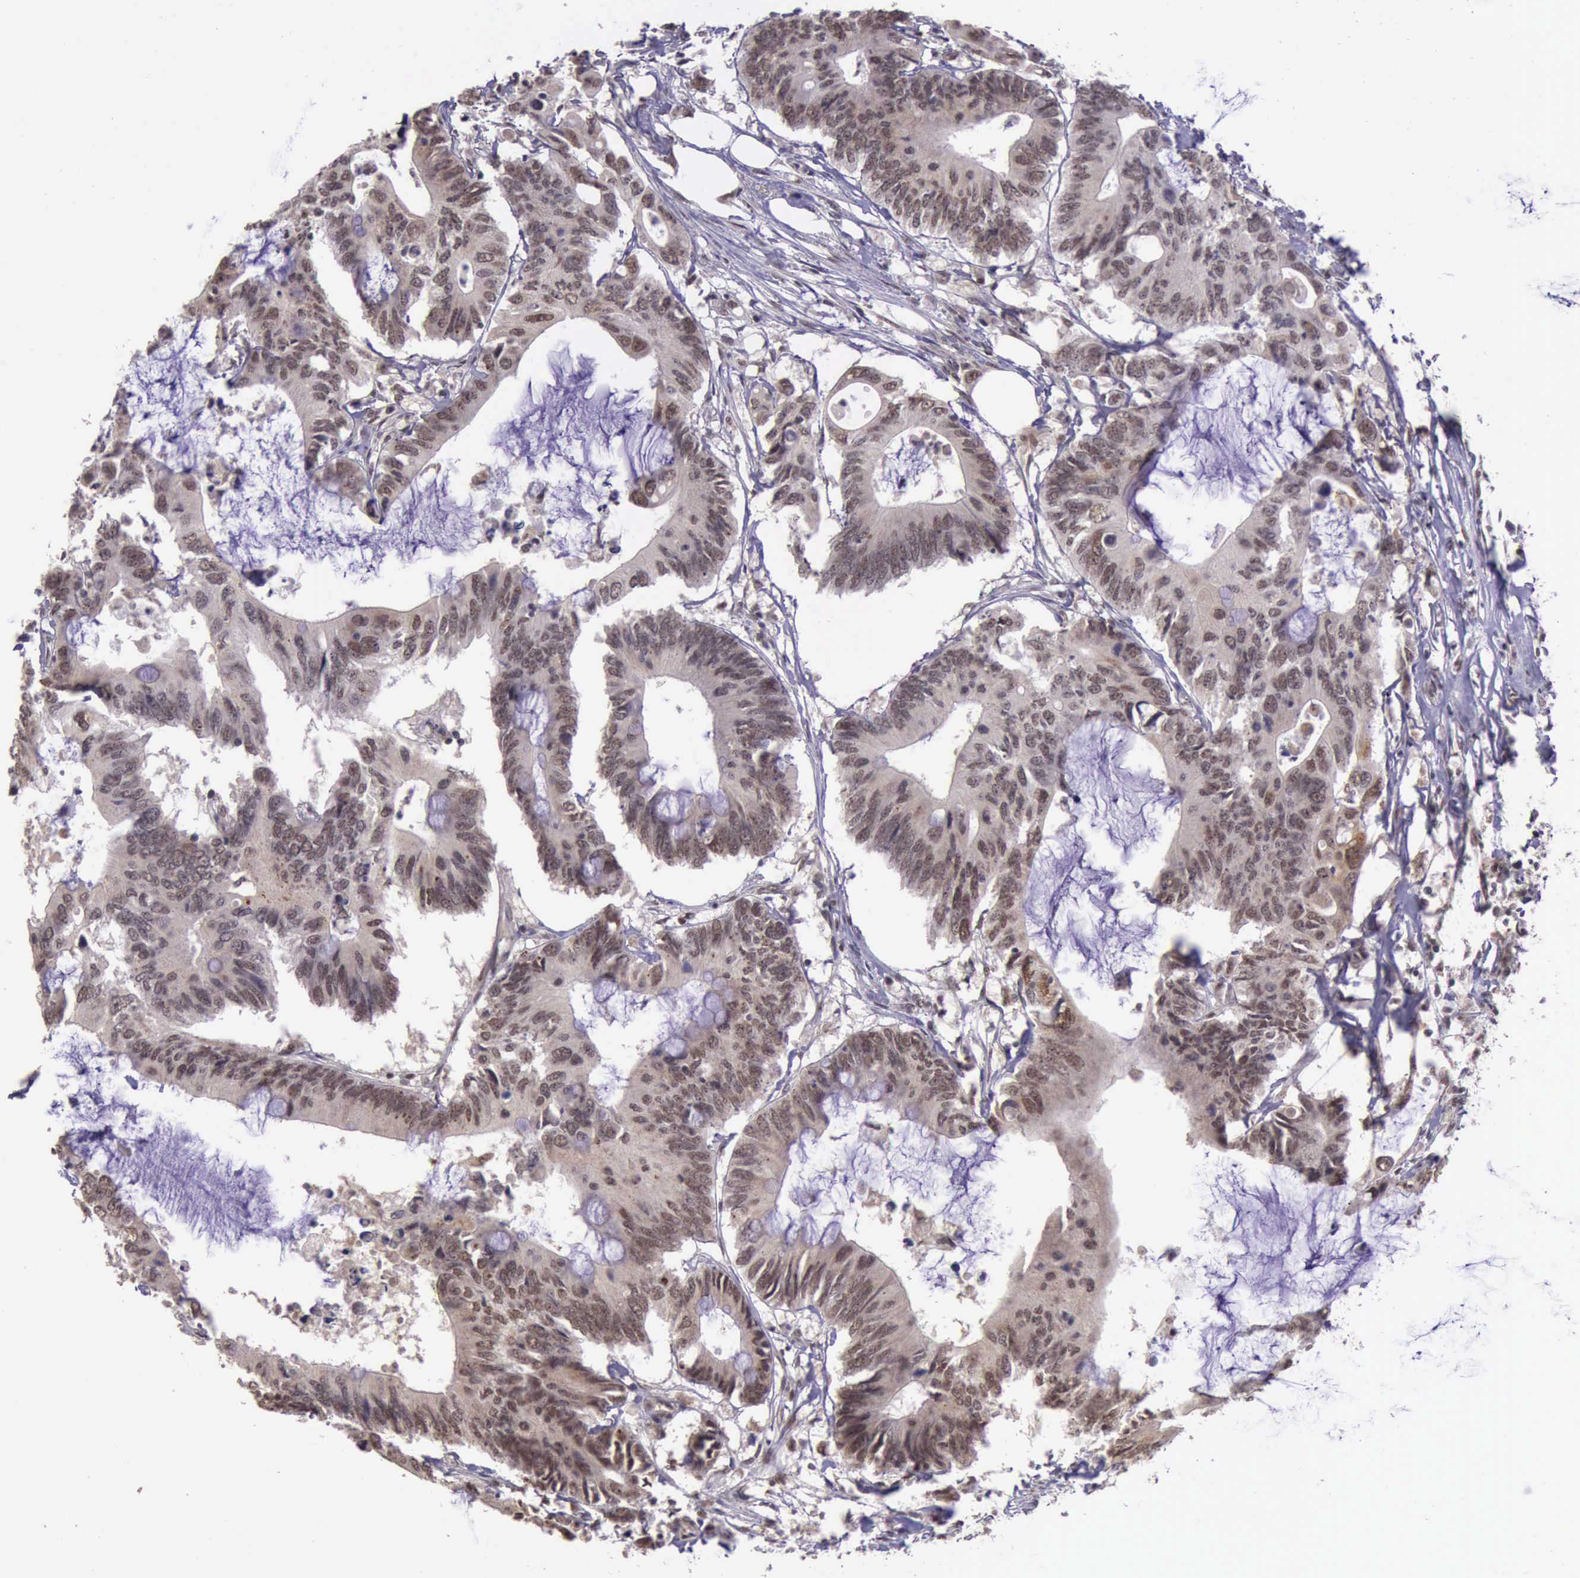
{"staining": {"intensity": "moderate", "quantity": "25%-75%", "location": "nuclear"}, "tissue": "colorectal cancer", "cell_type": "Tumor cells", "image_type": "cancer", "snomed": [{"axis": "morphology", "description": "Adenocarcinoma, NOS"}, {"axis": "topography", "description": "Colon"}], "caption": "A medium amount of moderate nuclear staining is appreciated in approximately 25%-75% of tumor cells in colorectal cancer tissue. (brown staining indicates protein expression, while blue staining denotes nuclei).", "gene": "PRPF39", "patient": {"sex": "male", "age": 71}}